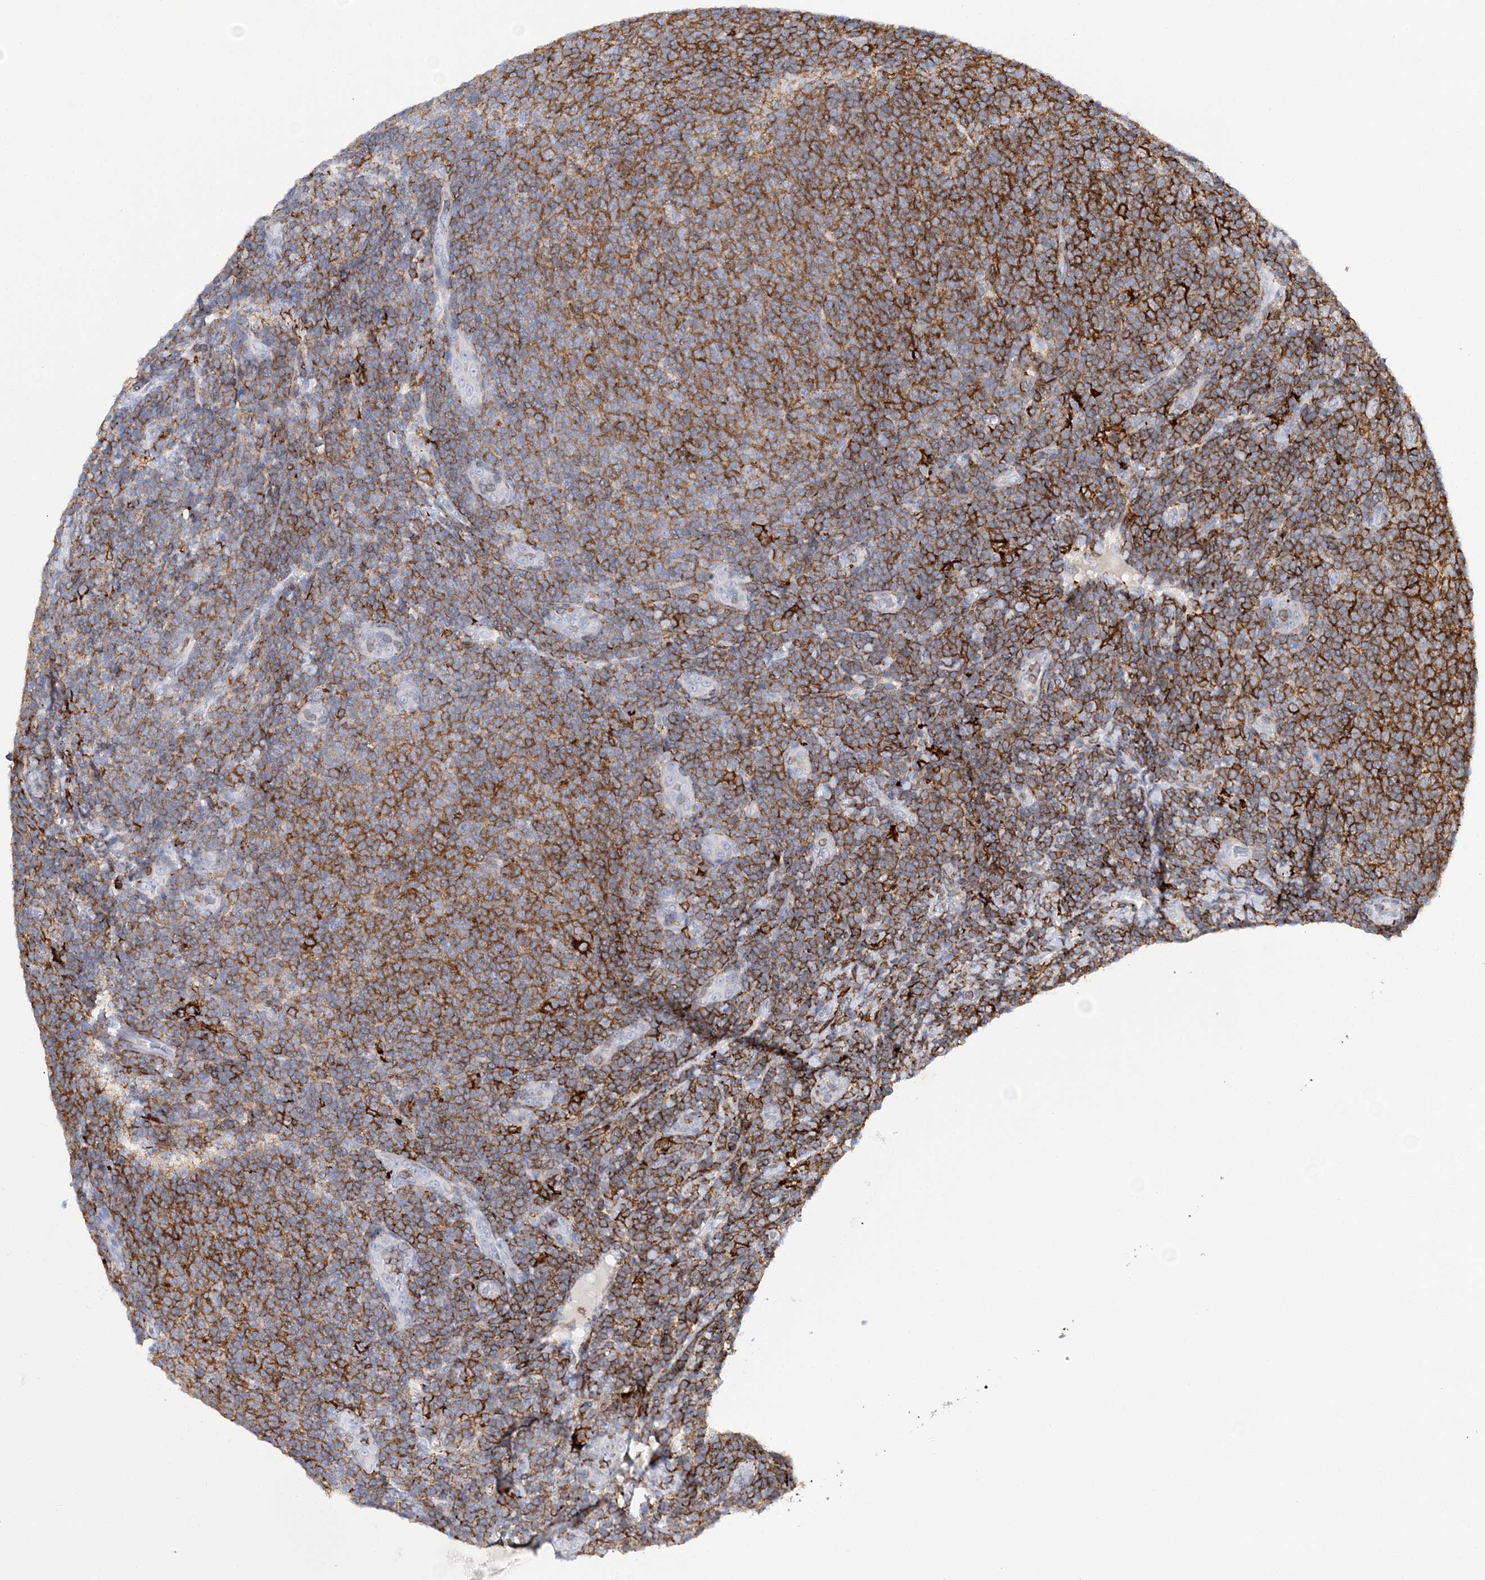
{"staining": {"intensity": "moderate", "quantity": ">75%", "location": "cytoplasmic/membranous"}, "tissue": "lymphoma", "cell_type": "Tumor cells", "image_type": "cancer", "snomed": [{"axis": "morphology", "description": "Malignant lymphoma, non-Hodgkin's type, Low grade"}, {"axis": "topography", "description": "Lymph node"}], "caption": "Malignant lymphoma, non-Hodgkin's type (low-grade) tissue exhibits moderate cytoplasmic/membranous expression in about >75% of tumor cells", "gene": "PRMT9", "patient": {"sex": "male", "age": 66}}